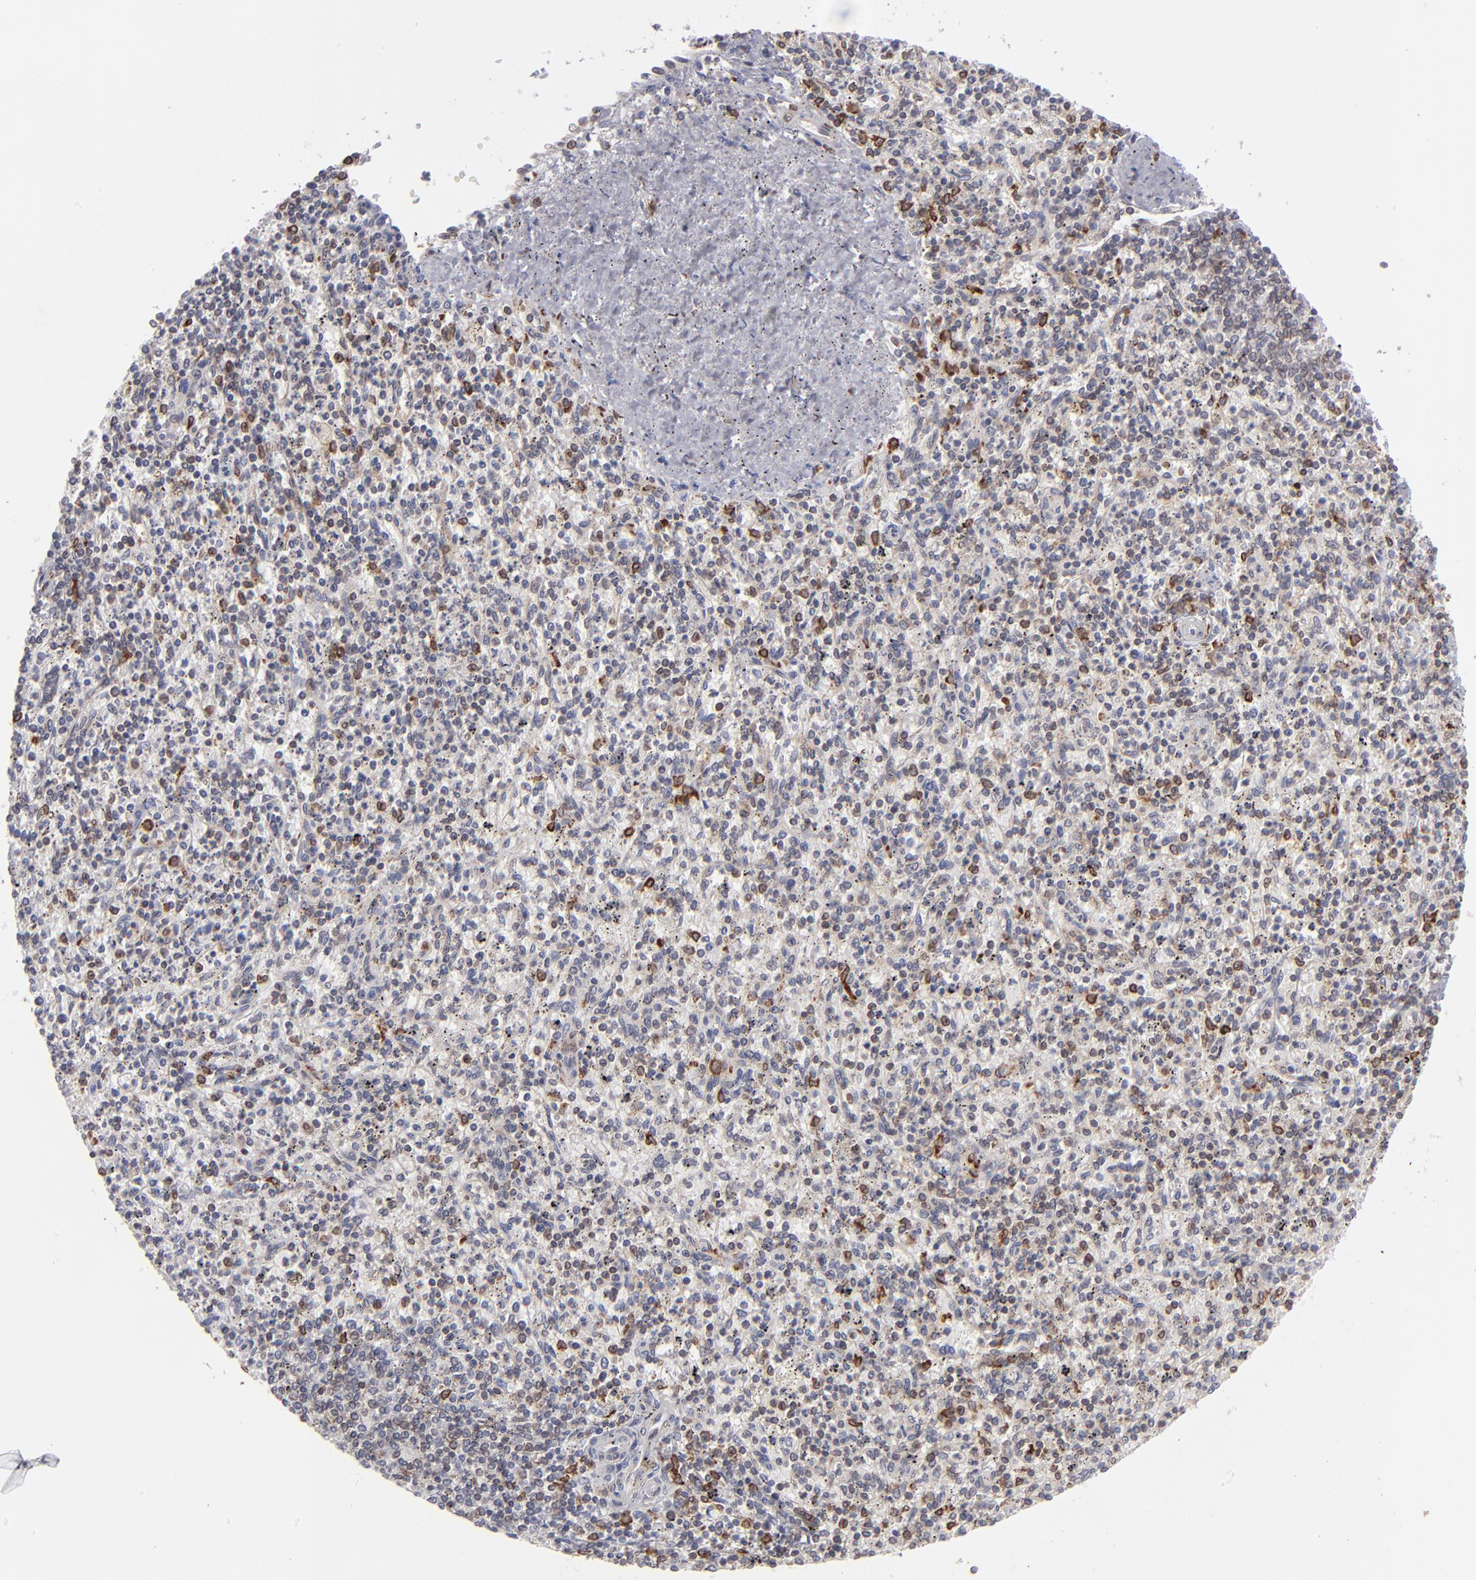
{"staining": {"intensity": "weak", "quantity": "<25%", "location": "cytoplasmic/membranous"}, "tissue": "spleen", "cell_type": "Cells in red pulp", "image_type": "normal", "snomed": [{"axis": "morphology", "description": "Normal tissue, NOS"}, {"axis": "topography", "description": "Spleen"}], "caption": "Spleen was stained to show a protein in brown. There is no significant staining in cells in red pulp. Nuclei are stained in blue.", "gene": "TMX1", "patient": {"sex": "male", "age": 72}}